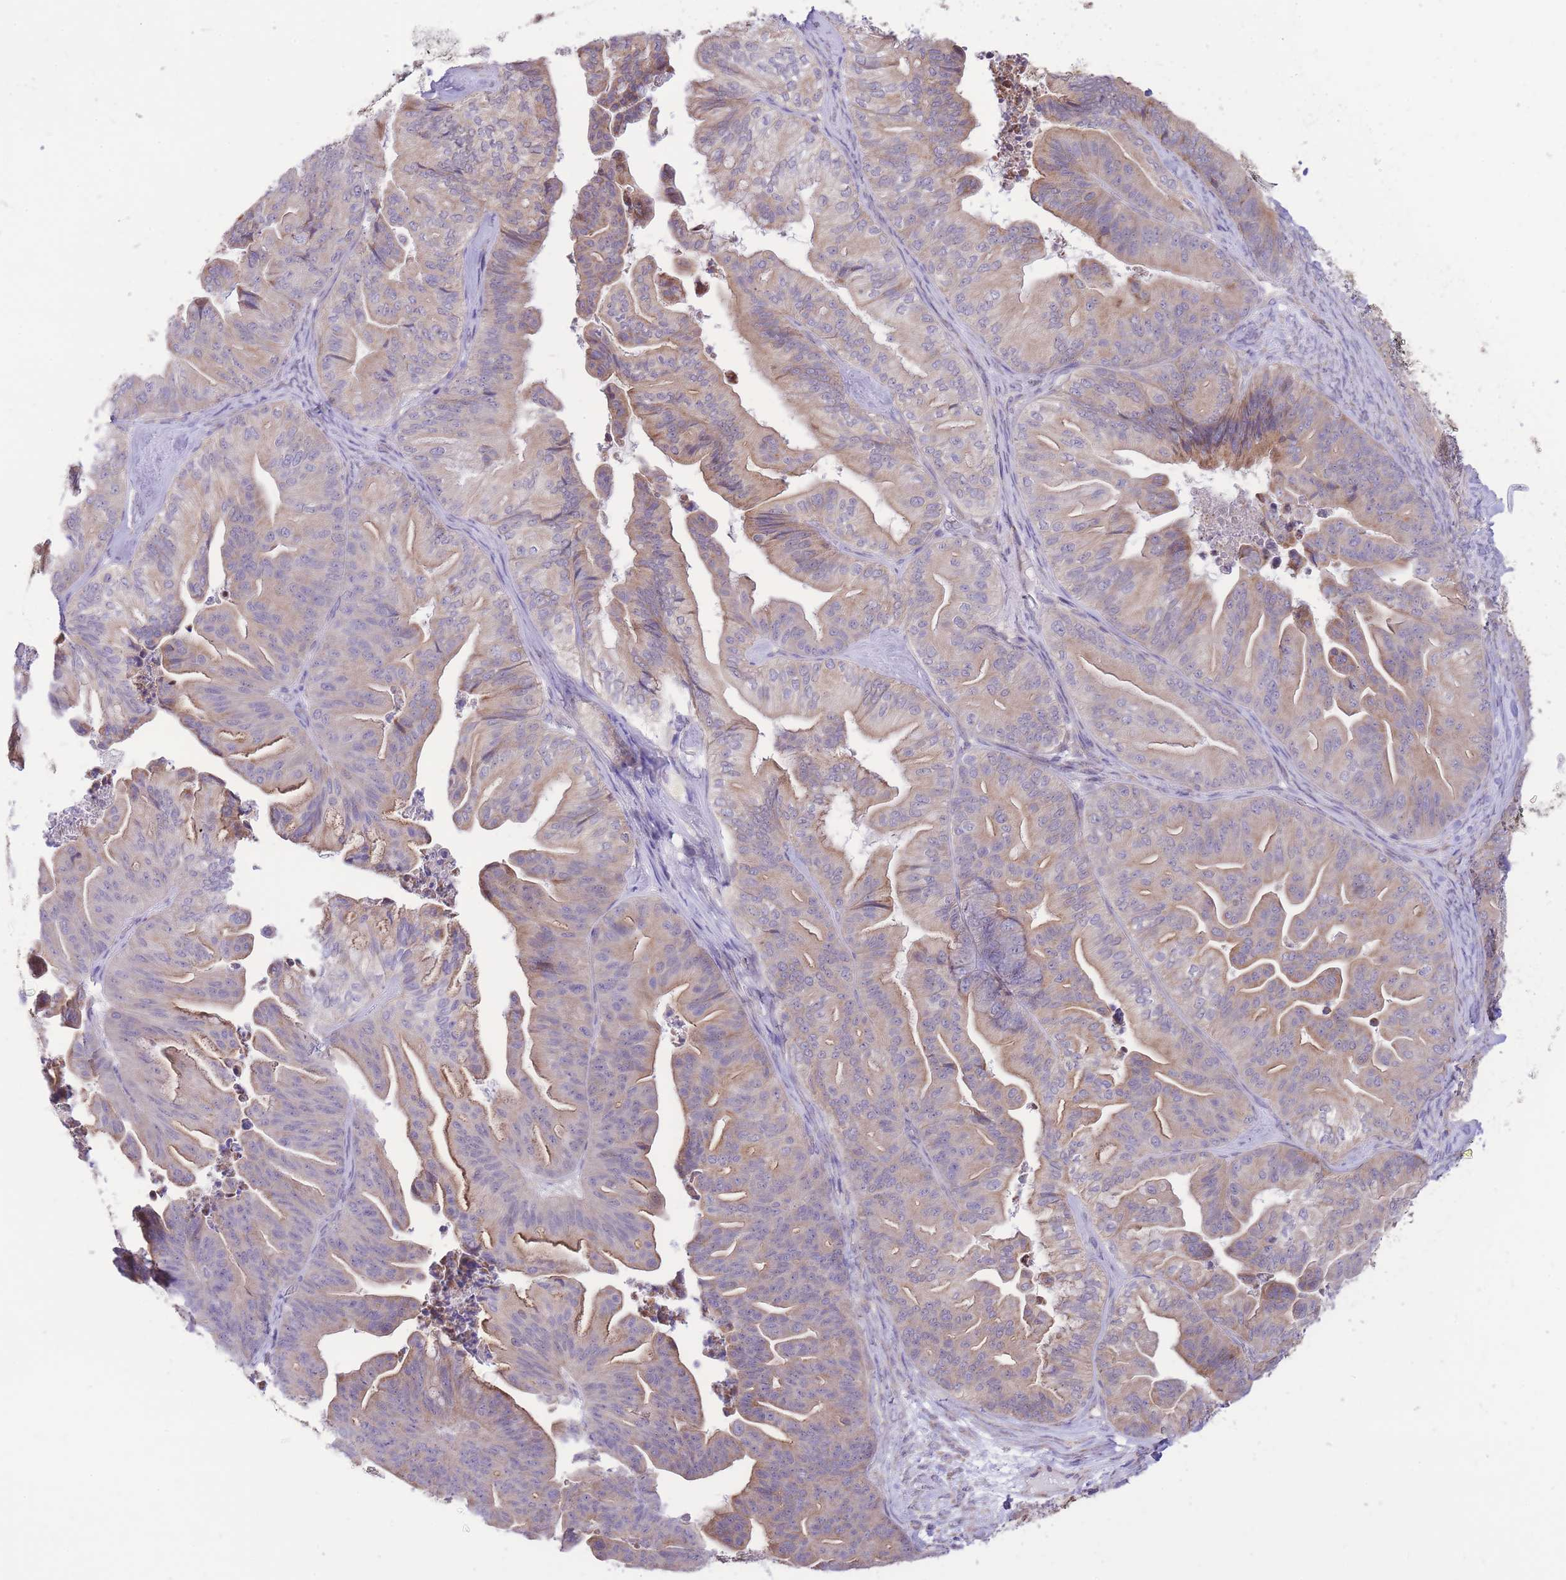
{"staining": {"intensity": "weak", "quantity": "25%-75%", "location": "cytoplasmic/membranous"}, "tissue": "ovarian cancer", "cell_type": "Tumor cells", "image_type": "cancer", "snomed": [{"axis": "morphology", "description": "Cystadenocarcinoma, mucinous, NOS"}, {"axis": "topography", "description": "Ovary"}], "caption": "Protein expression analysis of mucinous cystadenocarcinoma (ovarian) reveals weak cytoplasmic/membranous positivity in approximately 25%-75% of tumor cells. (Stains: DAB (3,3'-diaminobenzidine) in brown, nuclei in blue, Microscopy: brightfield microscopy at high magnification).", "gene": "TOPAZ1", "patient": {"sex": "female", "age": 67}}